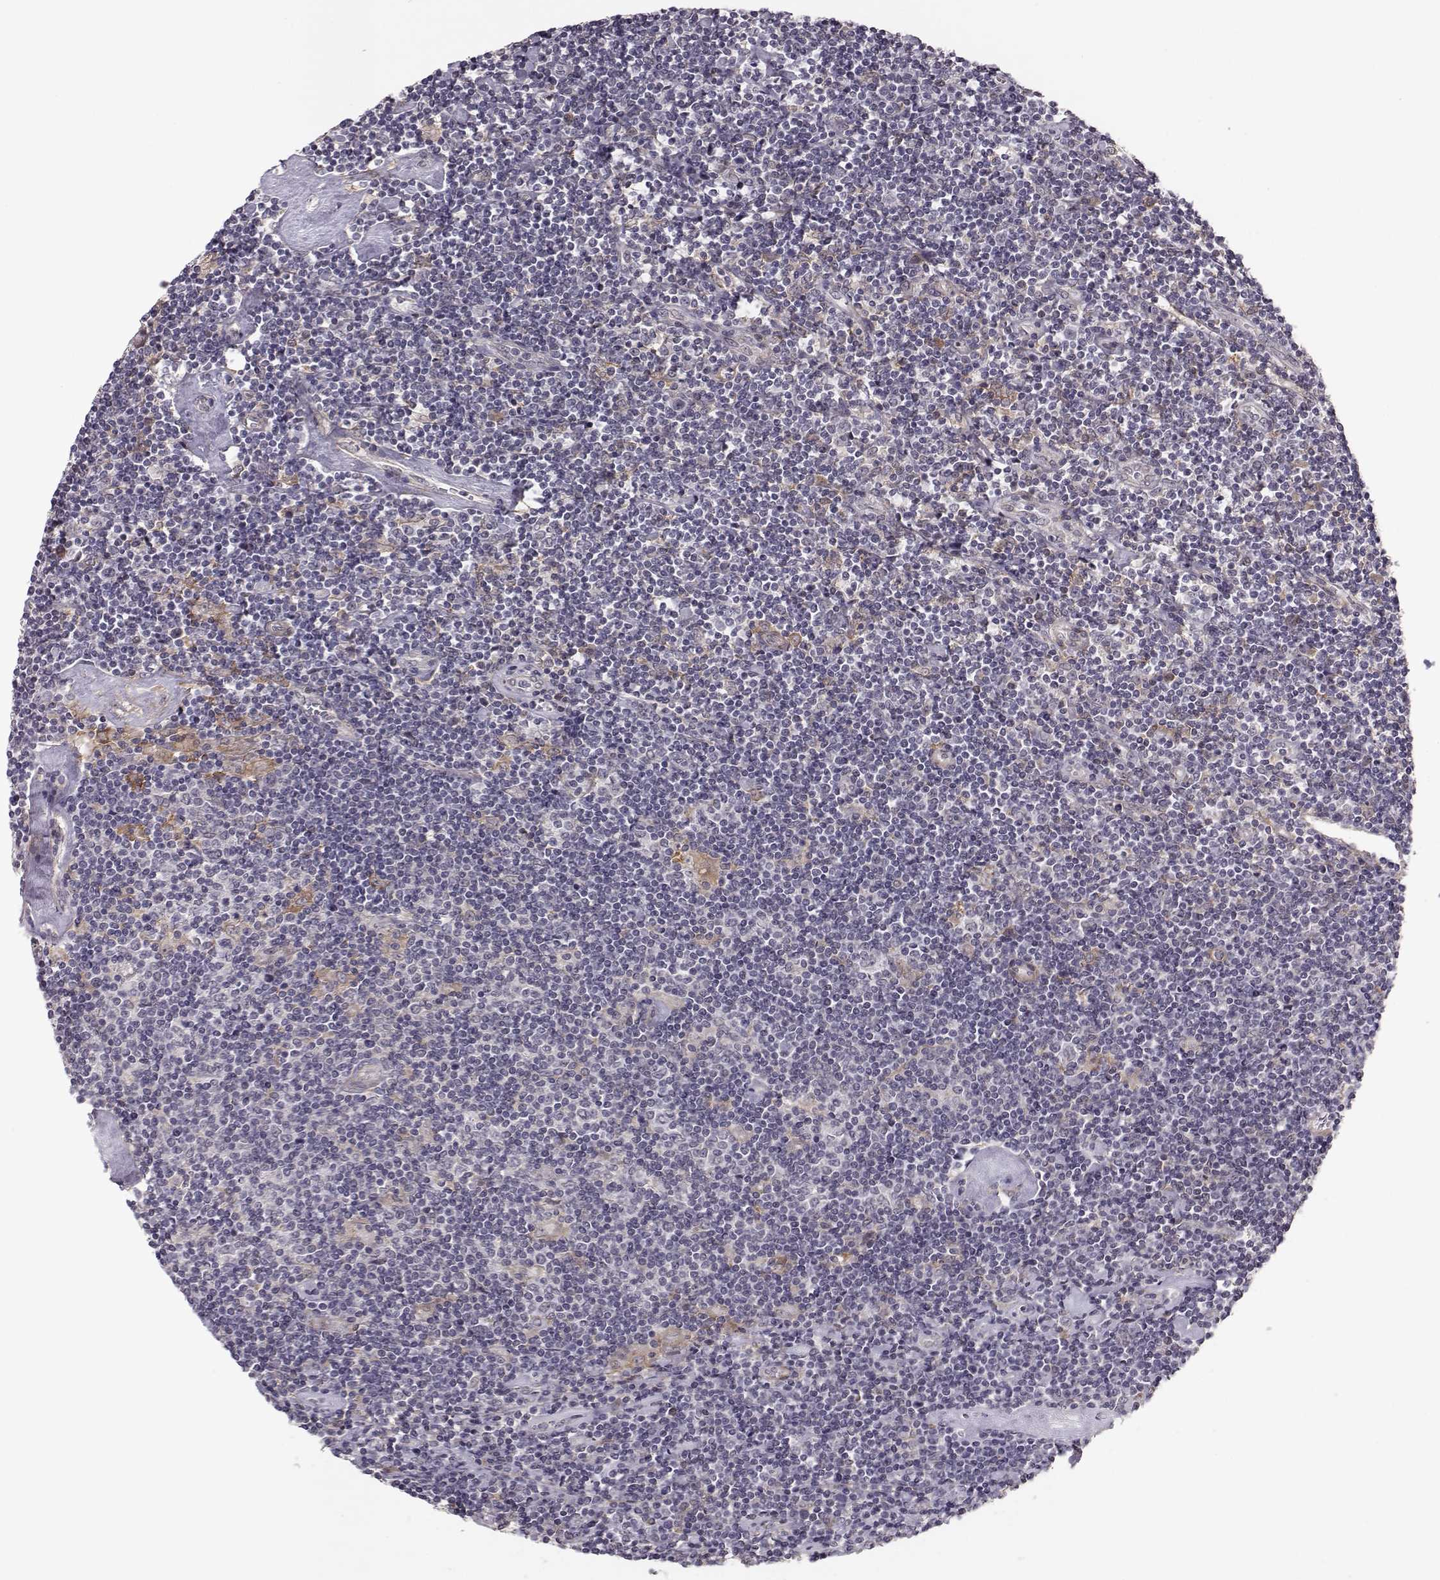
{"staining": {"intensity": "negative", "quantity": "none", "location": "none"}, "tissue": "lymphoma", "cell_type": "Tumor cells", "image_type": "cancer", "snomed": [{"axis": "morphology", "description": "Hodgkin's disease, NOS"}, {"axis": "topography", "description": "Lymph node"}], "caption": "Lymphoma stained for a protein using IHC reveals no expression tumor cells.", "gene": "PLEKHG3", "patient": {"sex": "male", "age": 40}}